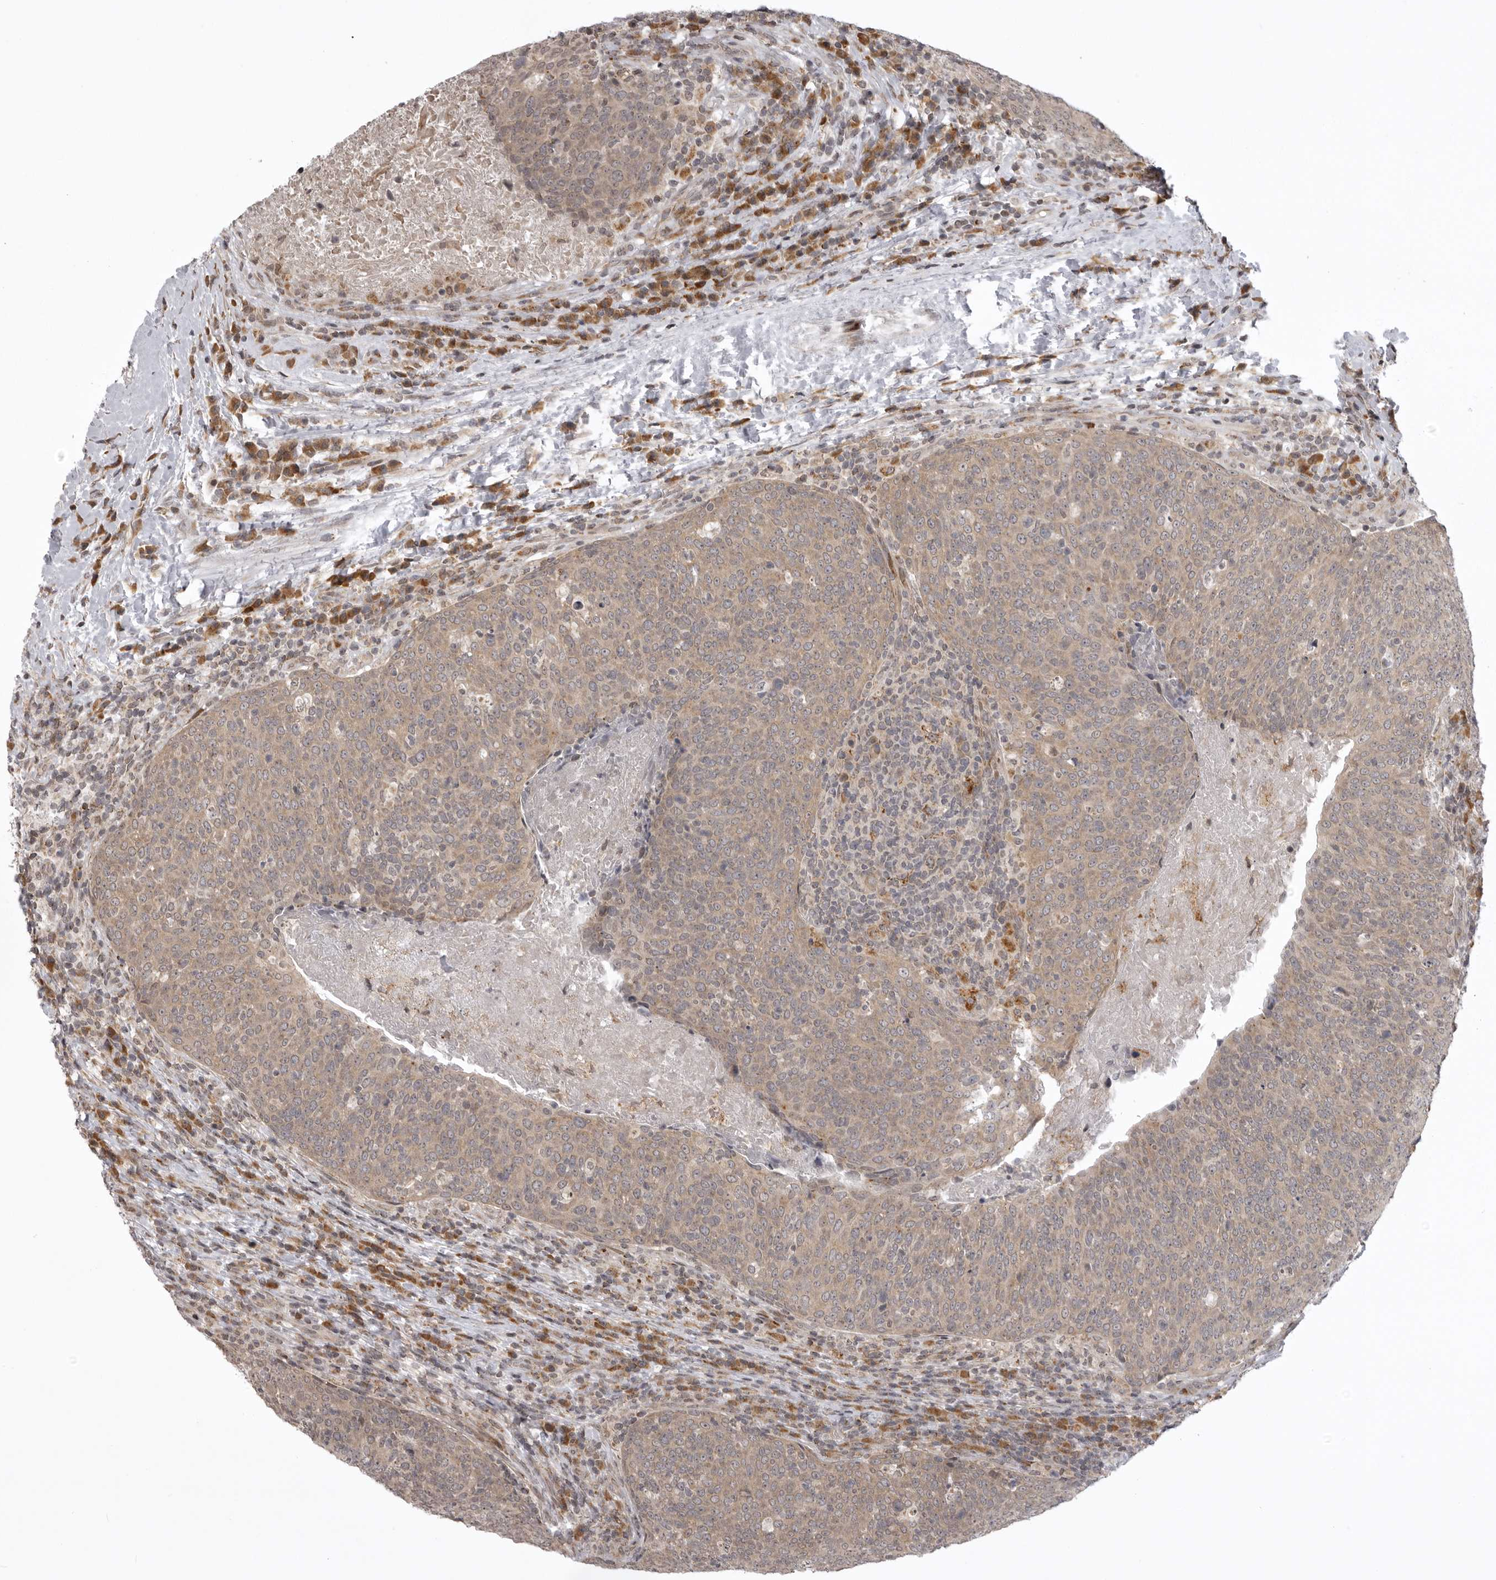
{"staining": {"intensity": "weak", "quantity": ">75%", "location": "cytoplasmic/membranous"}, "tissue": "head and neck cancer", "cell_type": "Tumor cells", "image_type": "cancer", "snomed": [{"axis": "morphology", "description": "Squamous cell carcinoma, NOS"}, {"axis": "morphology", "description": "Squamous cell carcinoma, metastatic, NOS"}, {"axis": "topography", "description": "Lymph node"}, {"axis": "topography", "description": "Head-Neck"}], "caption": "This photomicrograph demonstrates immunohistochemistry staining of human head and neck cancer (metastatic squamous cell carcinoma), with low weak cytoplasmic/membranous staining in about >75% of tumor cells.", "gene": "C1orf109", "patient": {"sex": "male", "age": 62}}